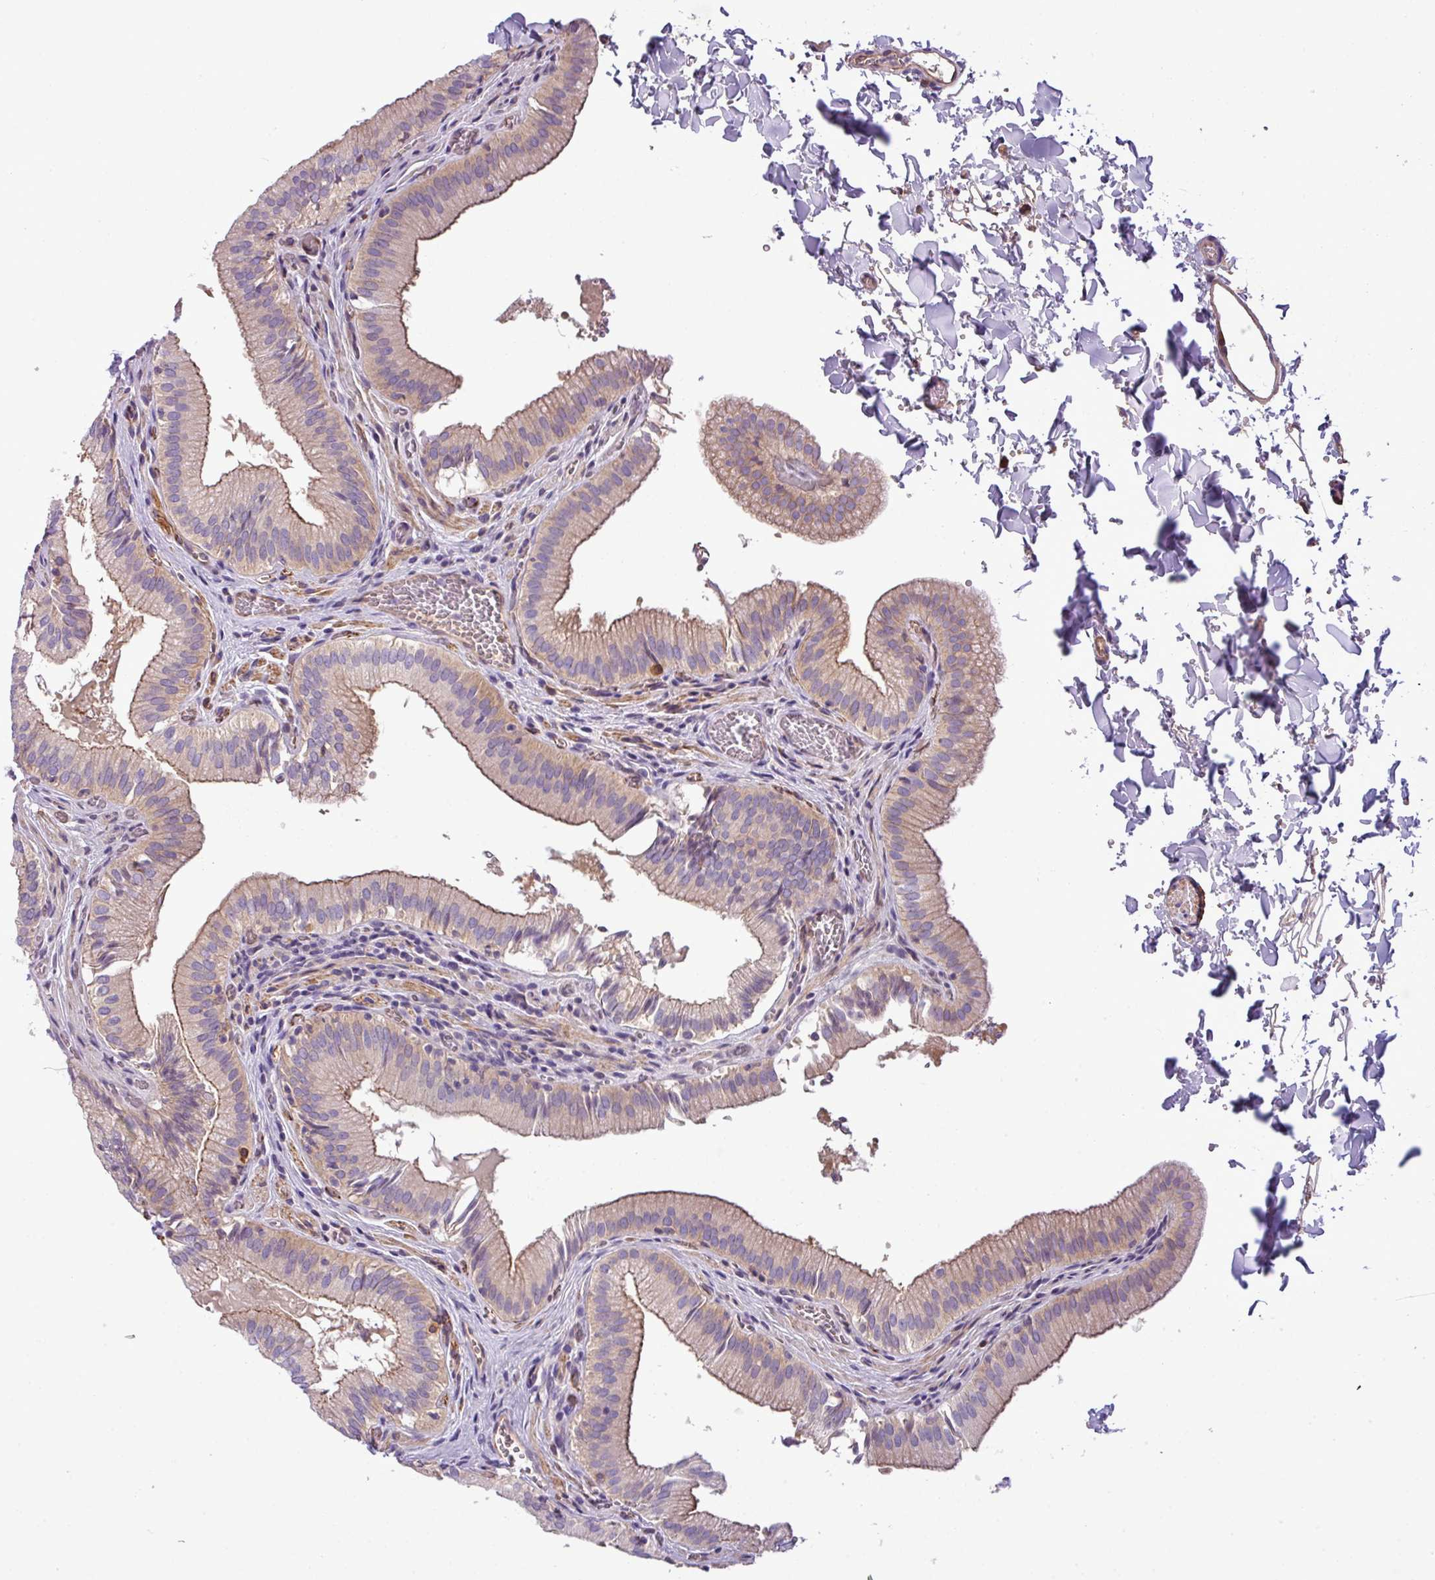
{"staining": {"intensity": "moderate", "quantity": ">75%", "location": "cytoplasmic/membranous"}, "tissue": "gallbladder", "cell_type": "Glandular cells", "image_type": "normal", "snomed": [{"axis": "morphology", "description": "Normal tissue, NOS"}, {"axis": "topography", "description": "Gallbladder"}, {"axis": "topography", "description": "Peripheral nerve tissue"}], "caption": "High-power microscopy captured an immunohistochemistry histopathology image of benign gallbladder, revealing moderate cytoplasmic/membranous staining in about >75% of glandular cells. (DAB IHC with brightfield microscopy, high magnification).", "gene": "PARD6A", "patient": {"sex": "male", "age": 17}}